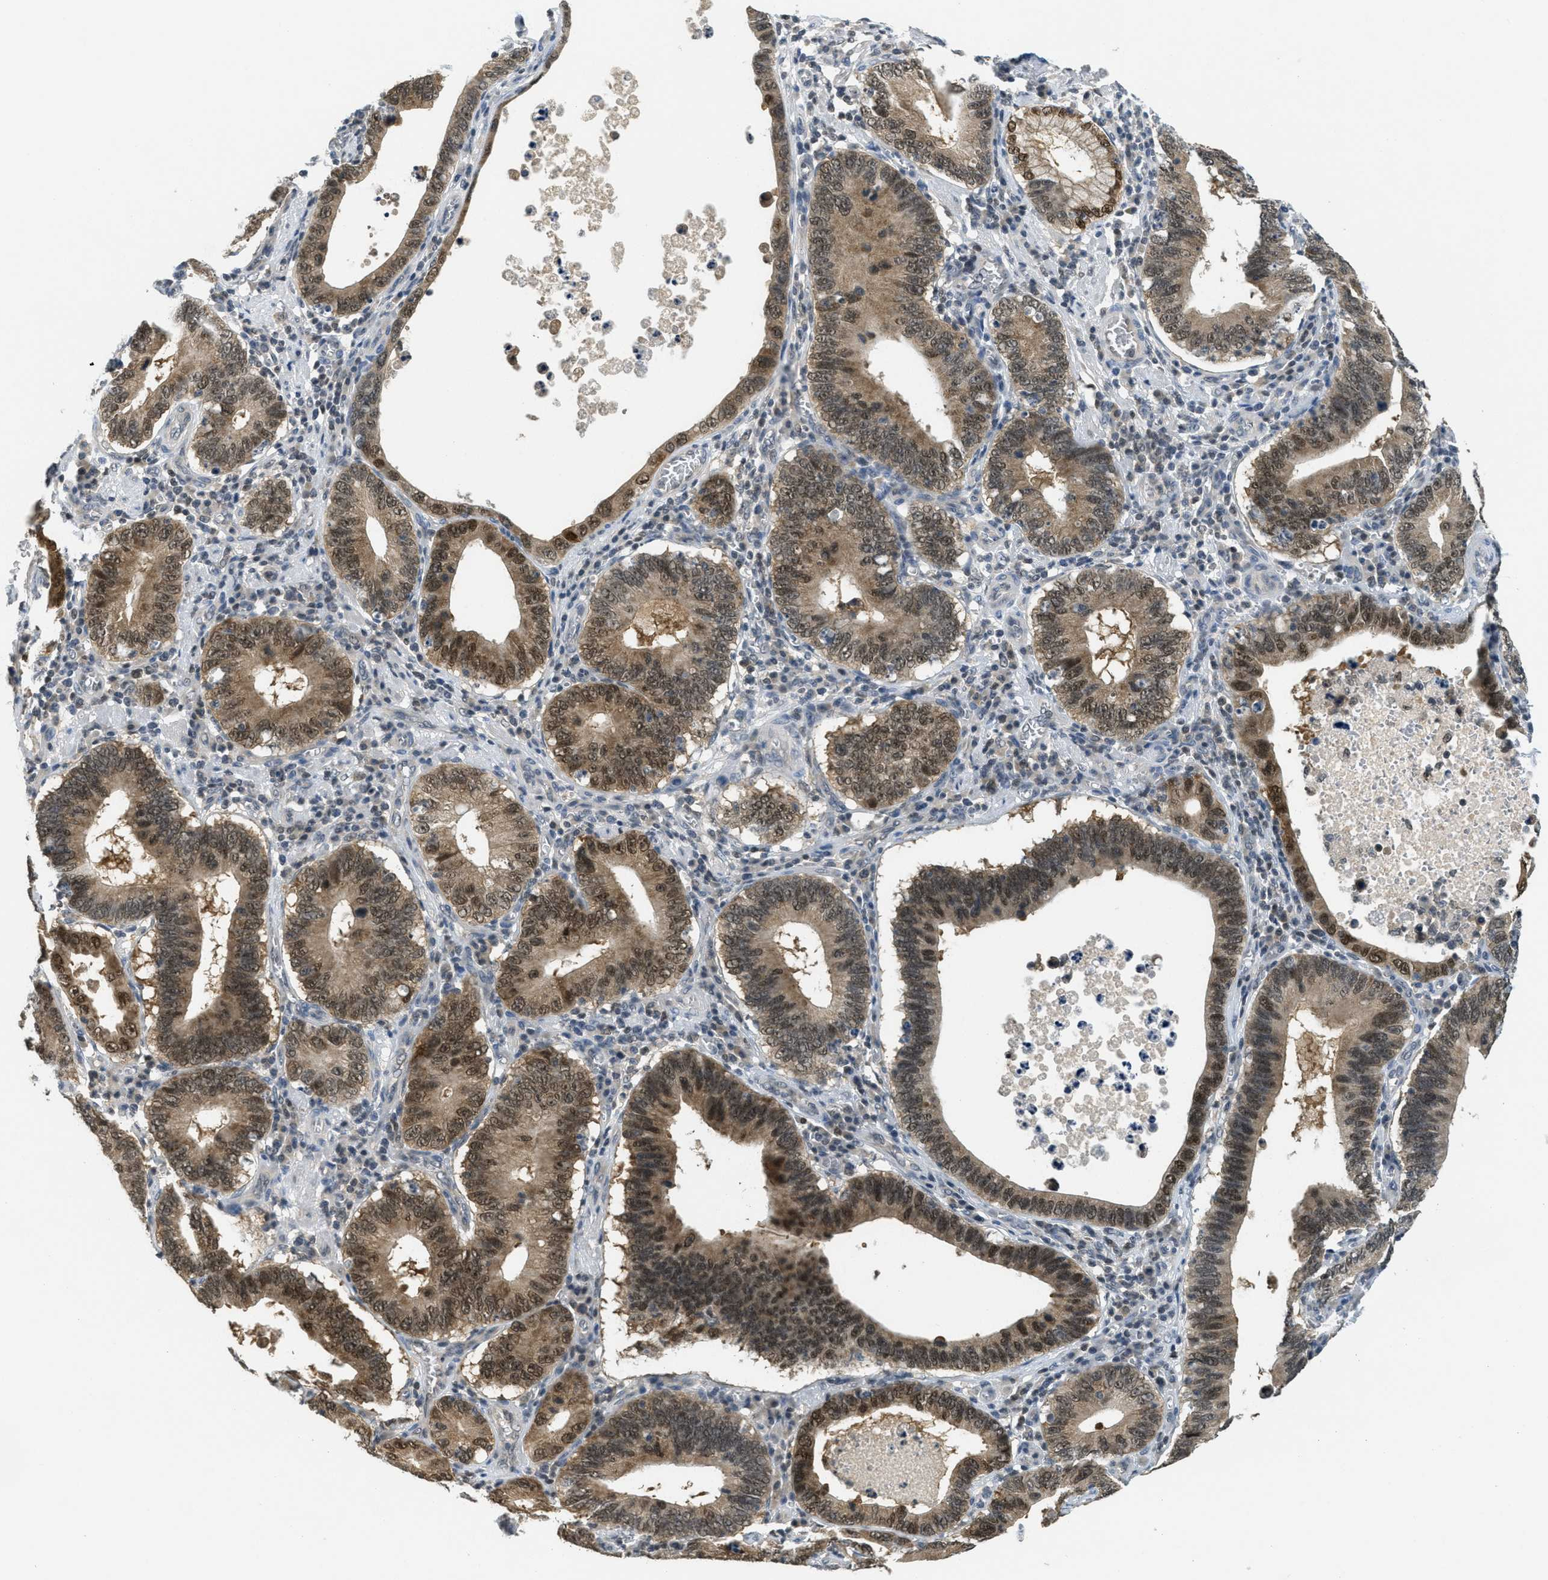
{"staining": {"intensity": "moderate", "quantity": ">75%", "location": "cytoplasmic/membranous,nuclear"}, "tissue": "stomach cancer", "cell_type": "Tumor cells", "image_type": "cancer", "snomed": [{"axis": "morphology", "description": "Adenocarcinoma, NOS"}, {"axis": "topography", "description": "Stomach"}, {"axis": "topography", "description": "Gastric cardia"}], "caption": "The immunohistochemical stain labels moderate cytoplasmic/membranous and nuclear positivity in tumor cells of adenocarcinoma (stomach) tissue.", "gene": "DNAJB1", "patient": {"sex": "male", "age": 59}}